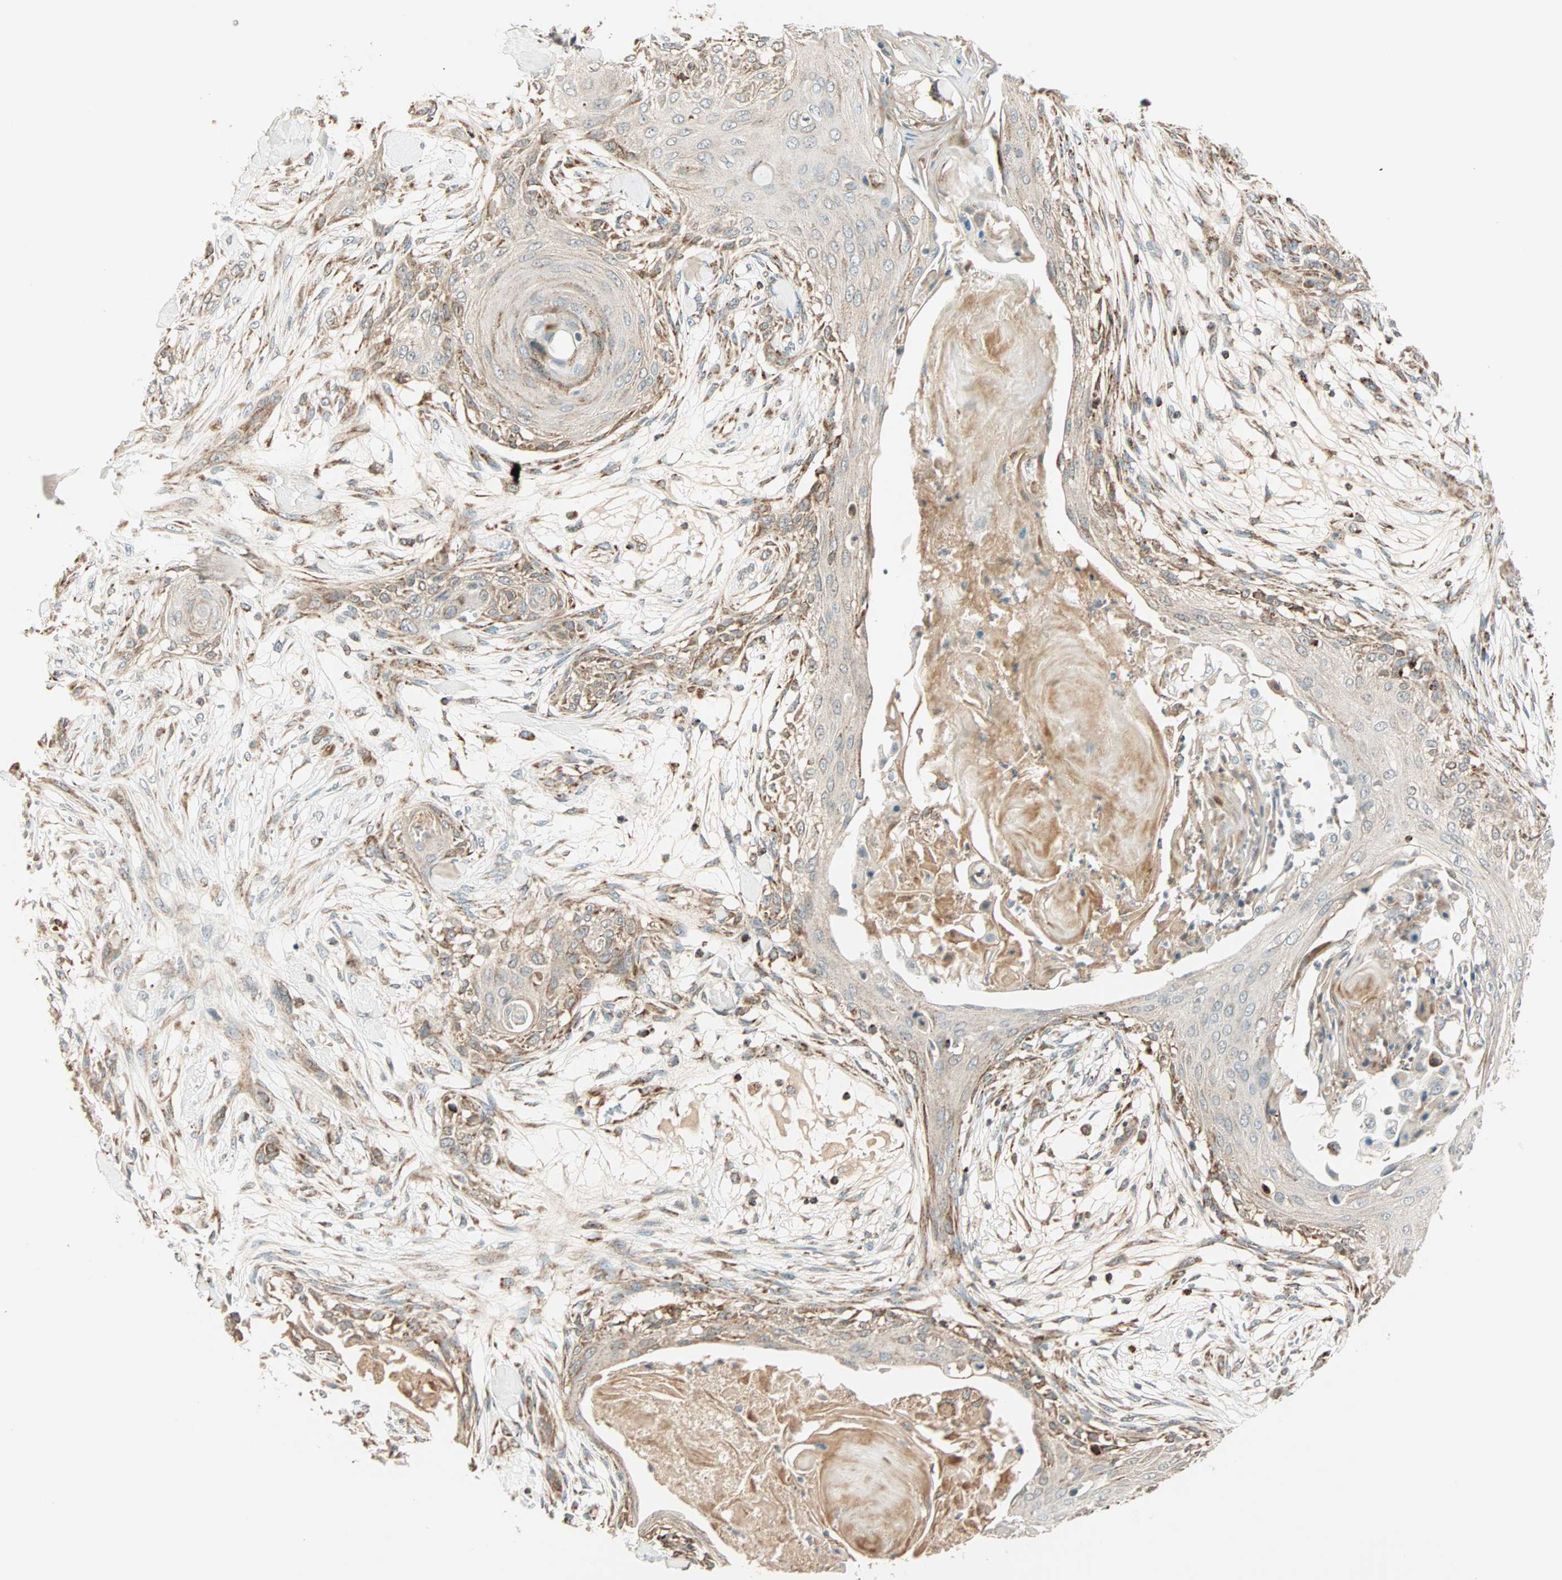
{"staining": {"intensity": "weak", "quantity": "<25%", "location": "cytoplasmic/membranous"}, "tissue": "skin cancer", "cell_type": "Tumor cells", "image_type": "cancer", "snomed": [{"axis": "morphology", "description": "Squamous cell carcinoma, NOS"}, {"axis": "topography", "description": "Skin"}], "caption": "IHC of human skin cancer reveals no expression in tumor cells.", "gene": "SPRY4", "patient": {"sex": "female", "age": 59}}